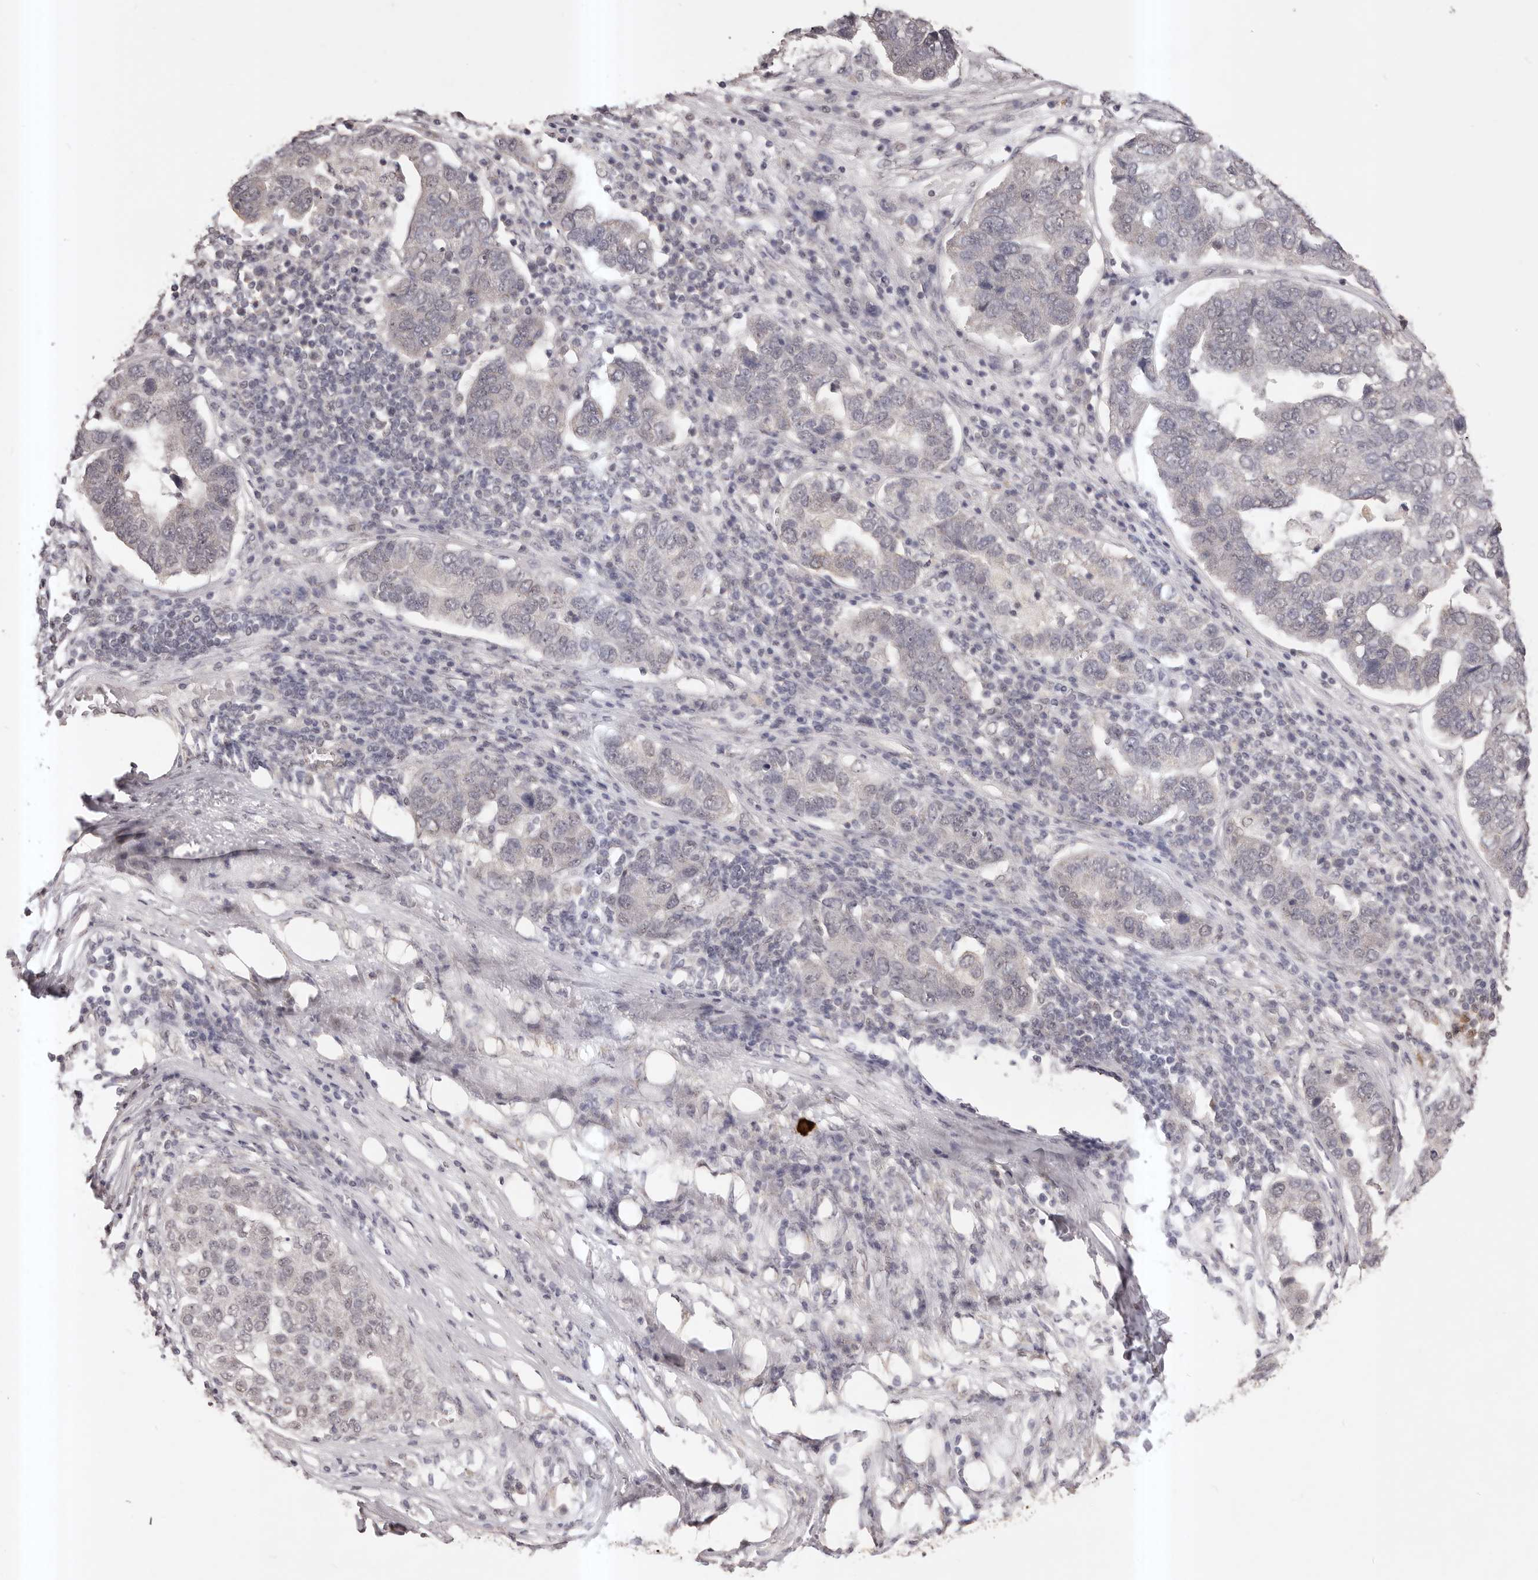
{"staining": {"intensity": "weak", "quantity": "<25%", "location": "nuclear"}, "tissue": "pancreatic cancer", "cell_type": "Tumor cells", "image_type": "cancer", "snomed": [{"axis": "morphology", "description": "Adenocarcinoma, NOS"}, {"axis": "topography", "description": "Pancreas"}], "caption": "Immunohistochemical staining of human pancreatic cancer (adenocarcinoma) reveals no significant staining in tumor cells.", "gene": "RPS6KA5", "patient": {"sex": "female", "age": 61}}